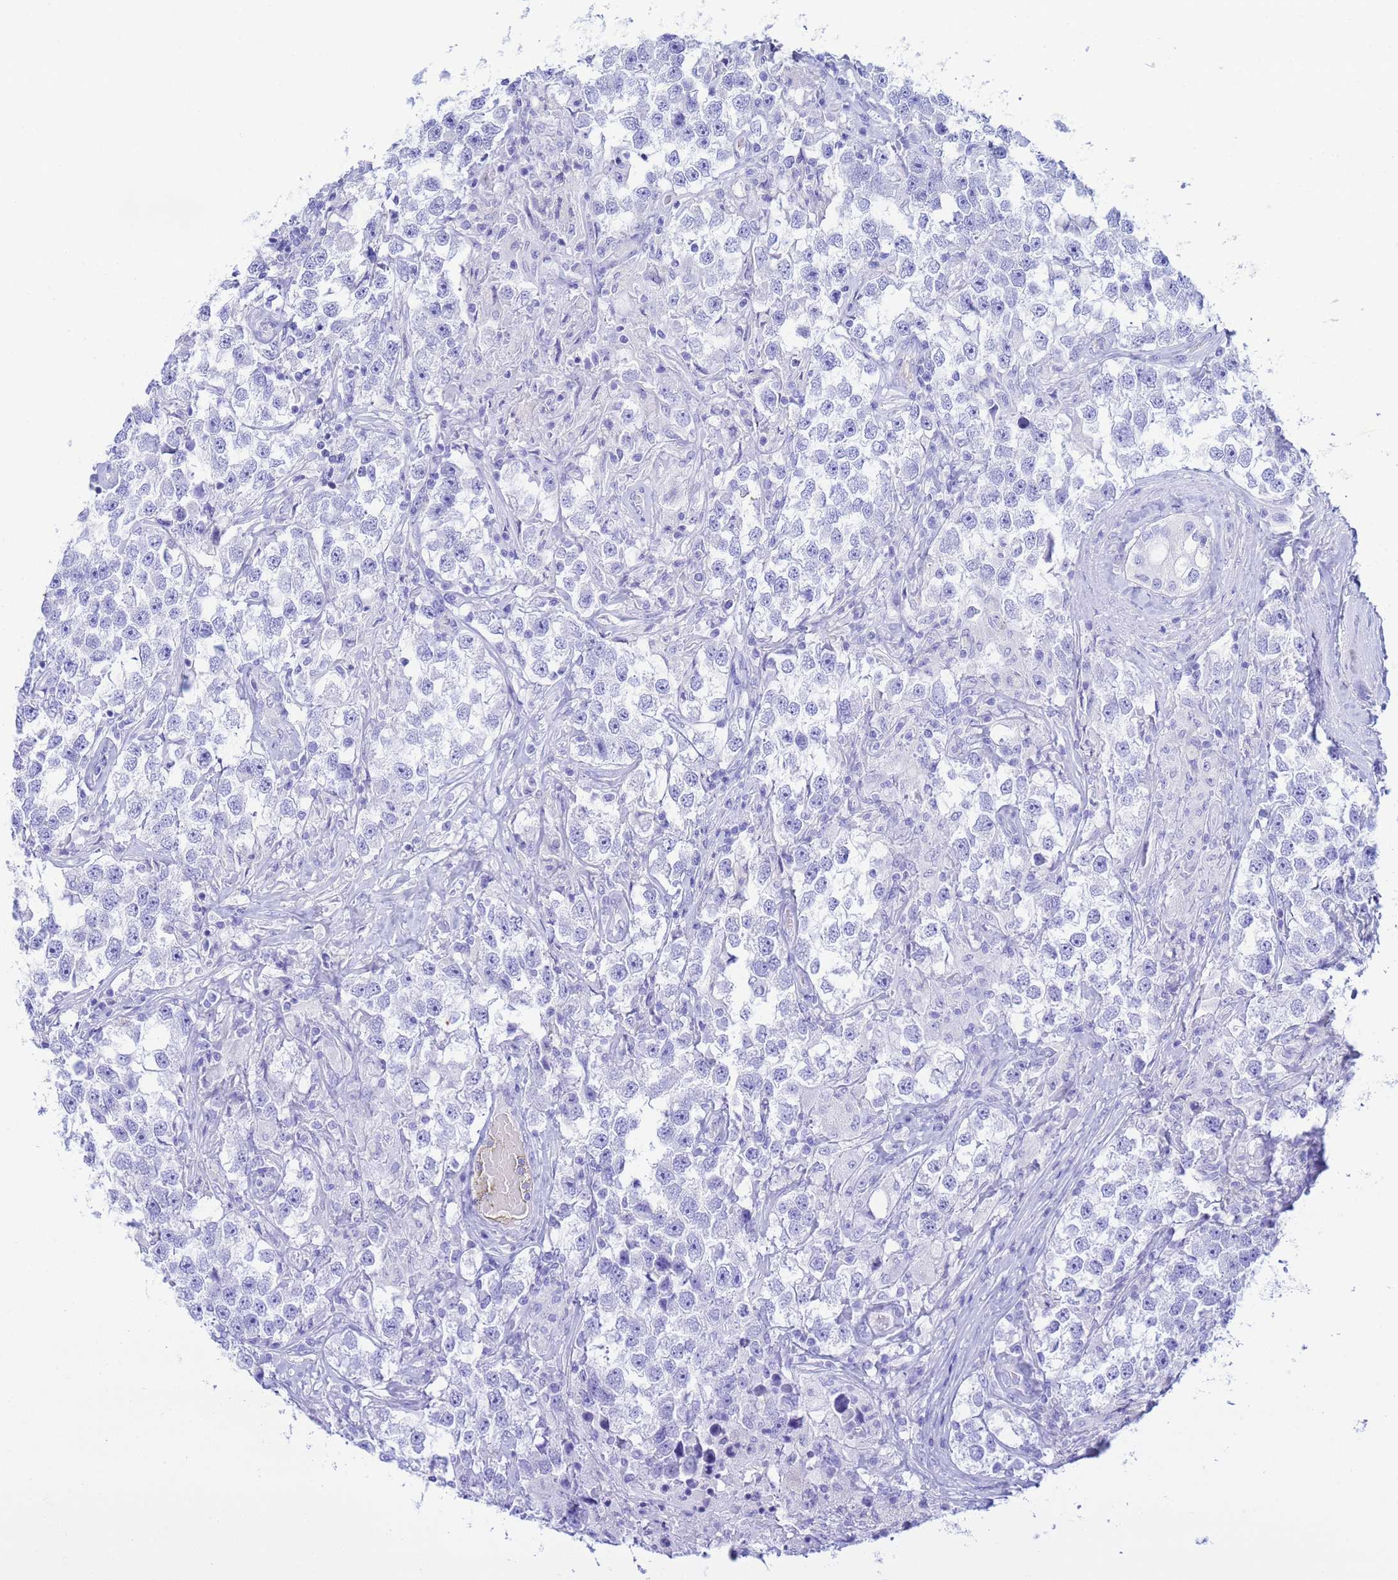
{"staining": {"intensity": "negative", "quantity": "none", "location": "none"}, "tissue": "testis cancer", "cell_type": "Tumor cells", "image_type": "cancer", "snomed": [{"axis": "morphology", "description": "Seminoma, NOS"}, {"axis": "topography", "description": "Testis"}], "caption": "Testis seminoma was stained to show a protein in brown. There is no significant expression in tumor cells.", "gene": "AQP12A", "patient": {"sex": "male", "age": 46}}